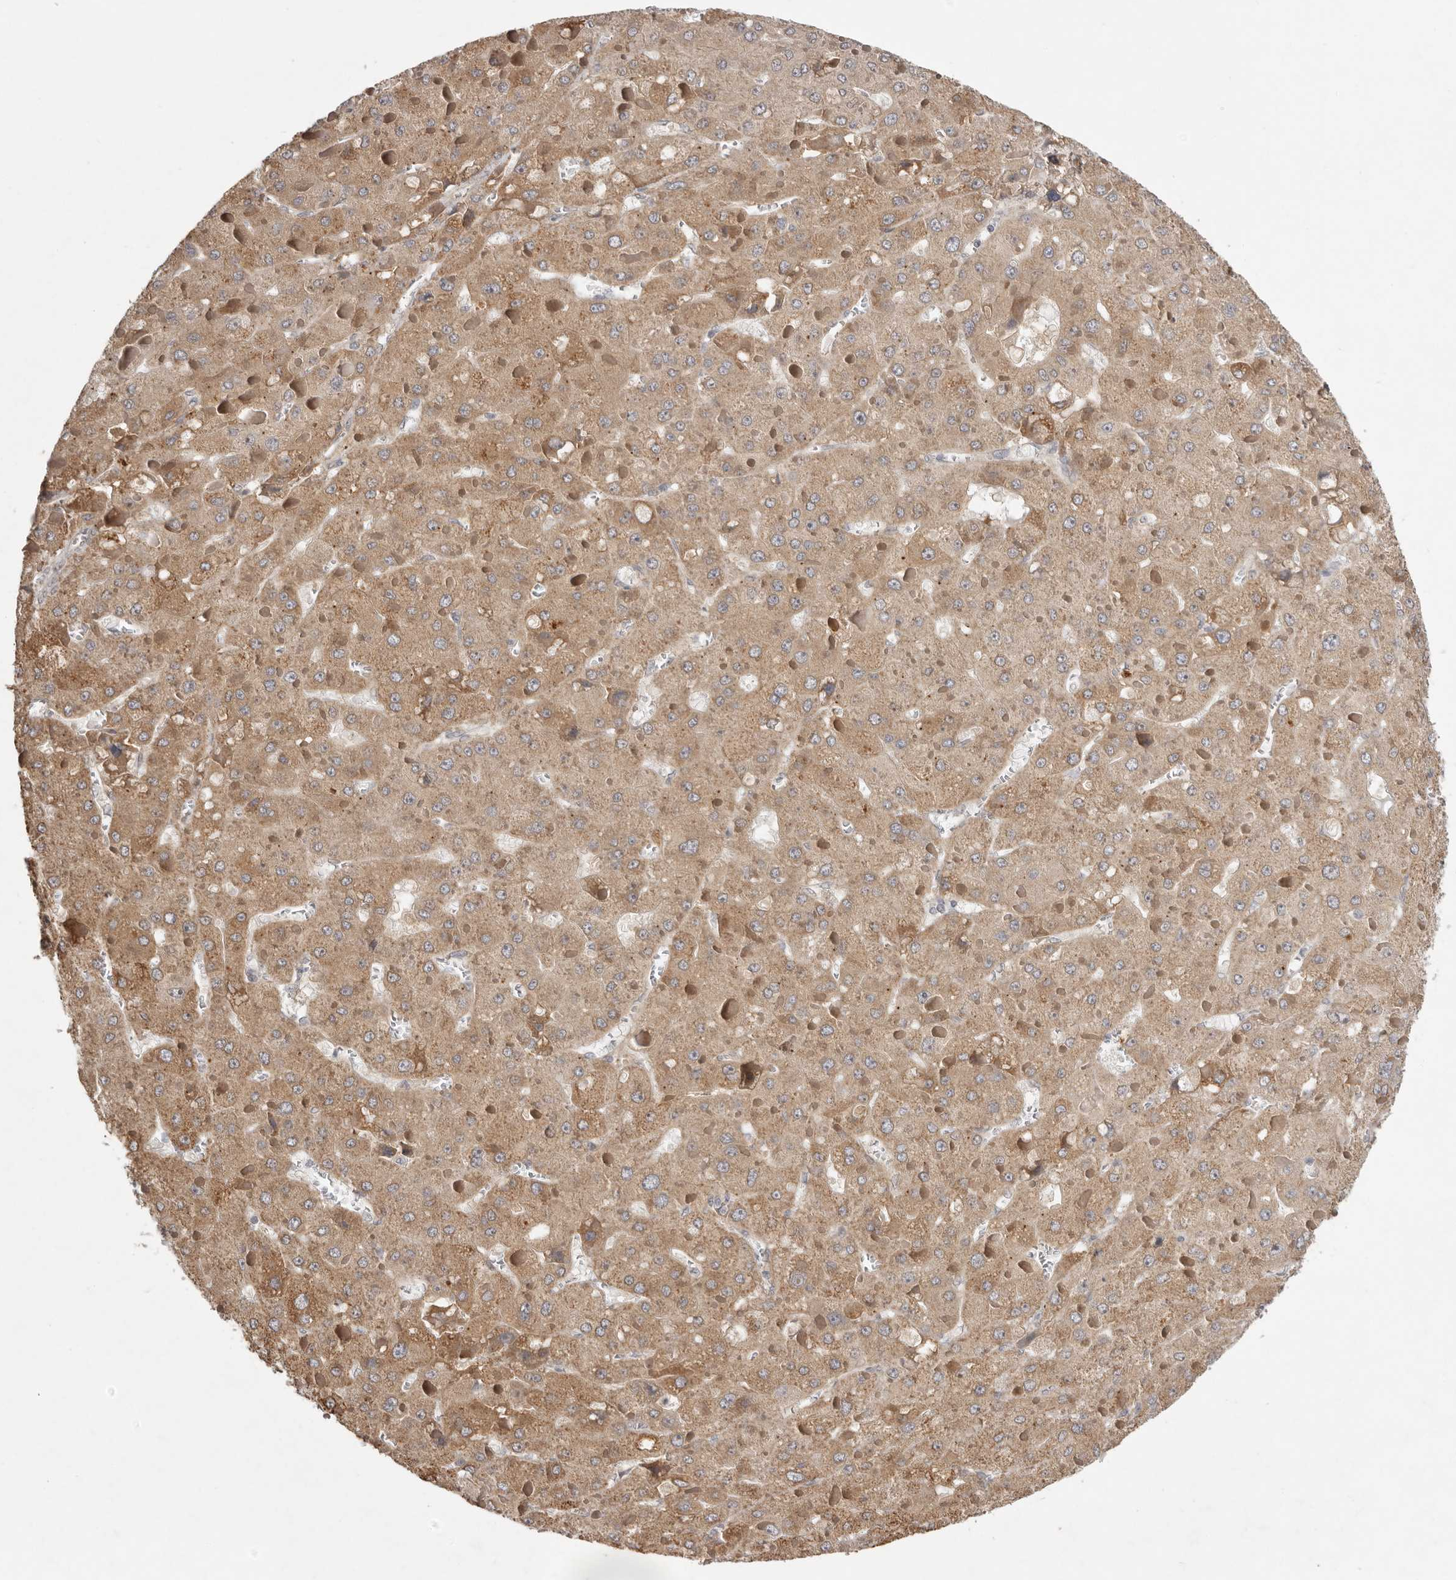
{"staining": {"intensity": "moderate", "quantity": ">75%", "location": "cytoplasmic/membranous"}, "tissue": "liver cancer", "cell_type": "Tumor cells", "image_type": "cancer", "snomed": [{"axis": "morphology", "description": "Carcinoma, Hepatocellular, NOS"}, {"axis": "topography", "description": "Liver"}], "caption": "Protein expression analysis of hepatocellular carcinoma (liver) reveals moderate cytoplasmic/membranous expression in approximately >75% of tumor cells. Immunohistochemistry stains the protein of interest in brown and the nuclei are stained blue.", "gene": "NSUN4", "patient": {"sex": "female", "age": 73}}